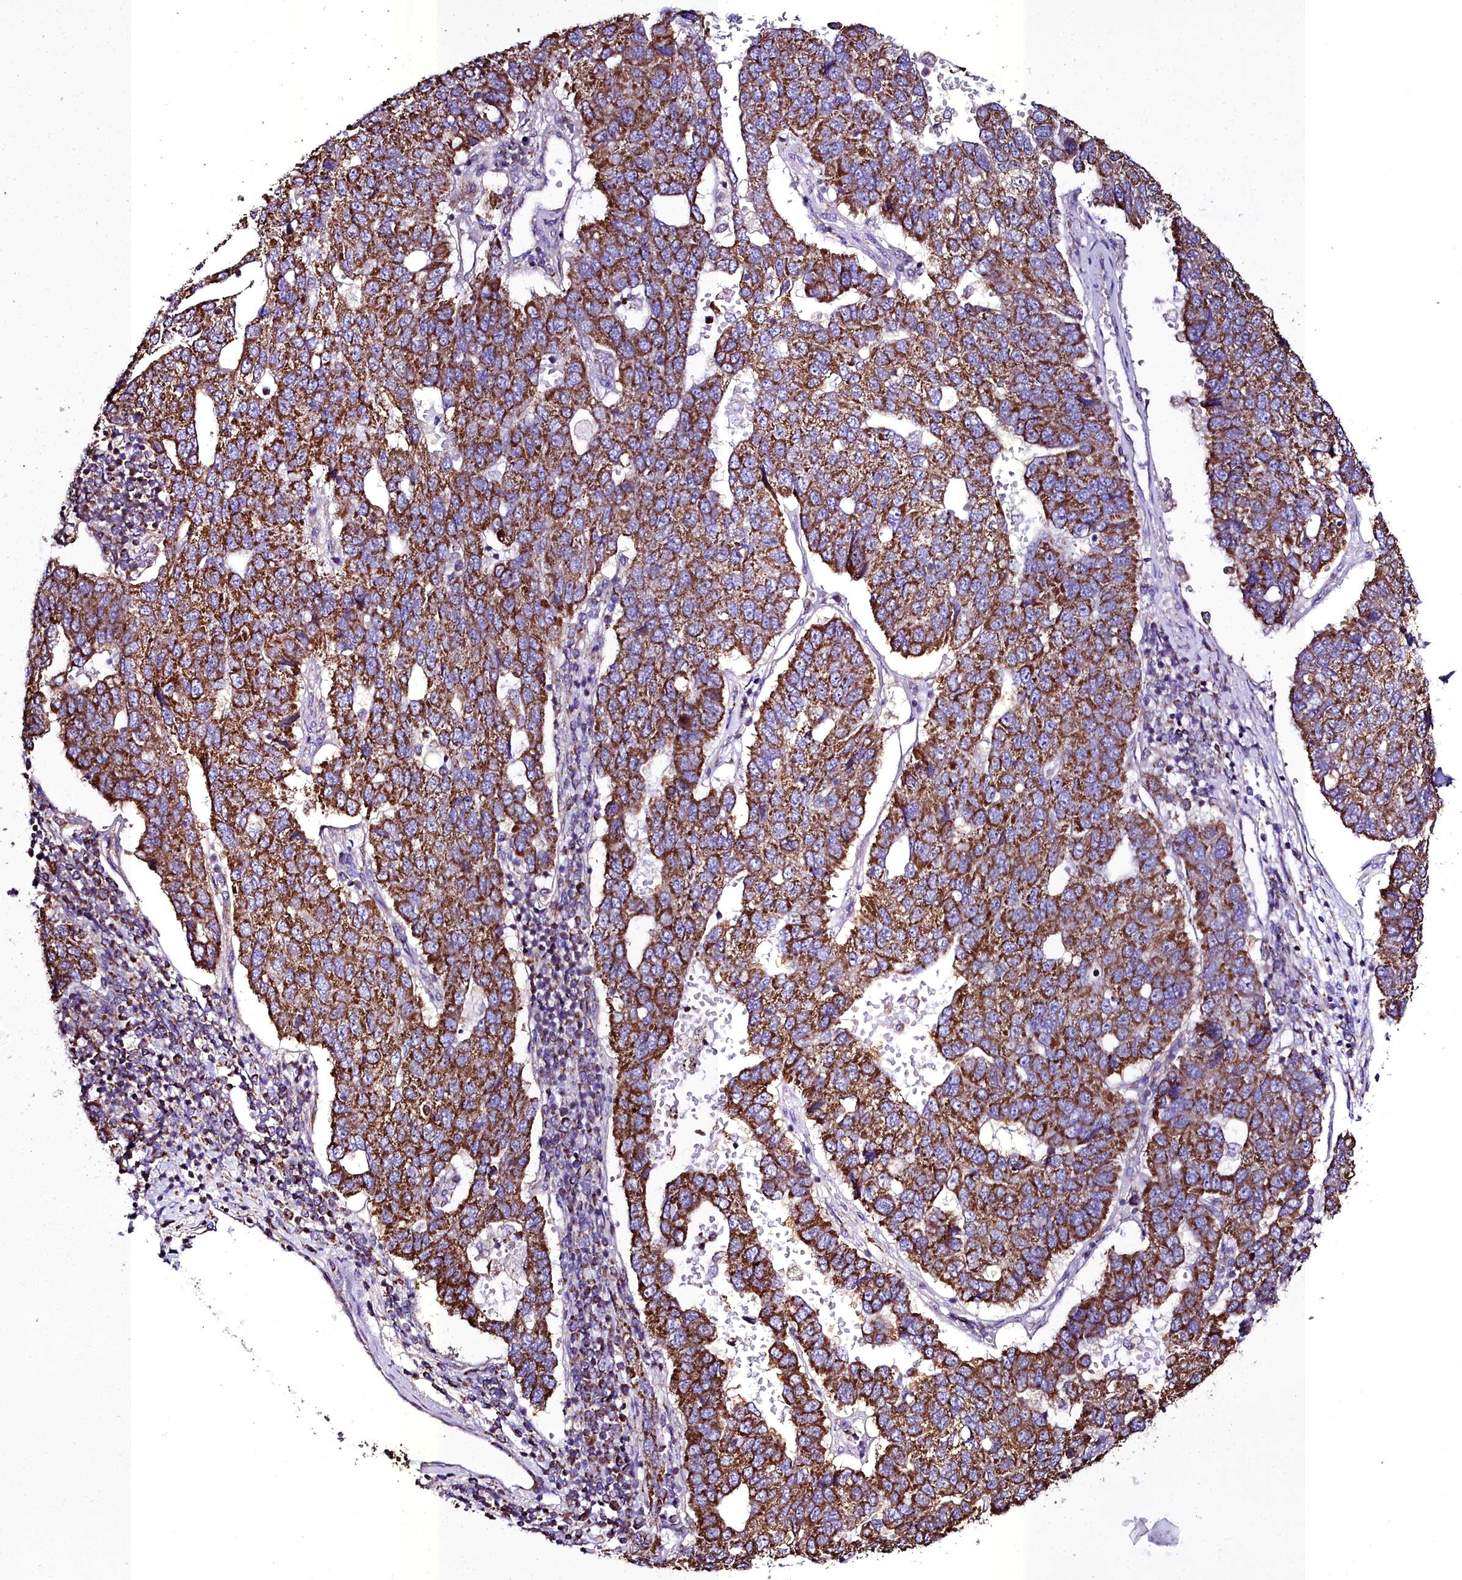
{"staining": {"intensity": "strong", "quantity": ">75%", "location": "cytoplasmic/membranous"}, "tissue": "pancreatic cancer", "cell_type": "Tumor cells", "image_type": "cancer", "snomed": [{"axis": "morphology", "description": "Adenocarcinoma, NOS"}, {"axis": "topography", "description": "Pancreas"}], "caption": "Pancreatic cancer stained with a brown dye displays strong cytoplasmic/membranous positive positivity in about >75% of tumor cells.", "gene": "WDFY3", "patient": {"sex": "female", "age": 61}}